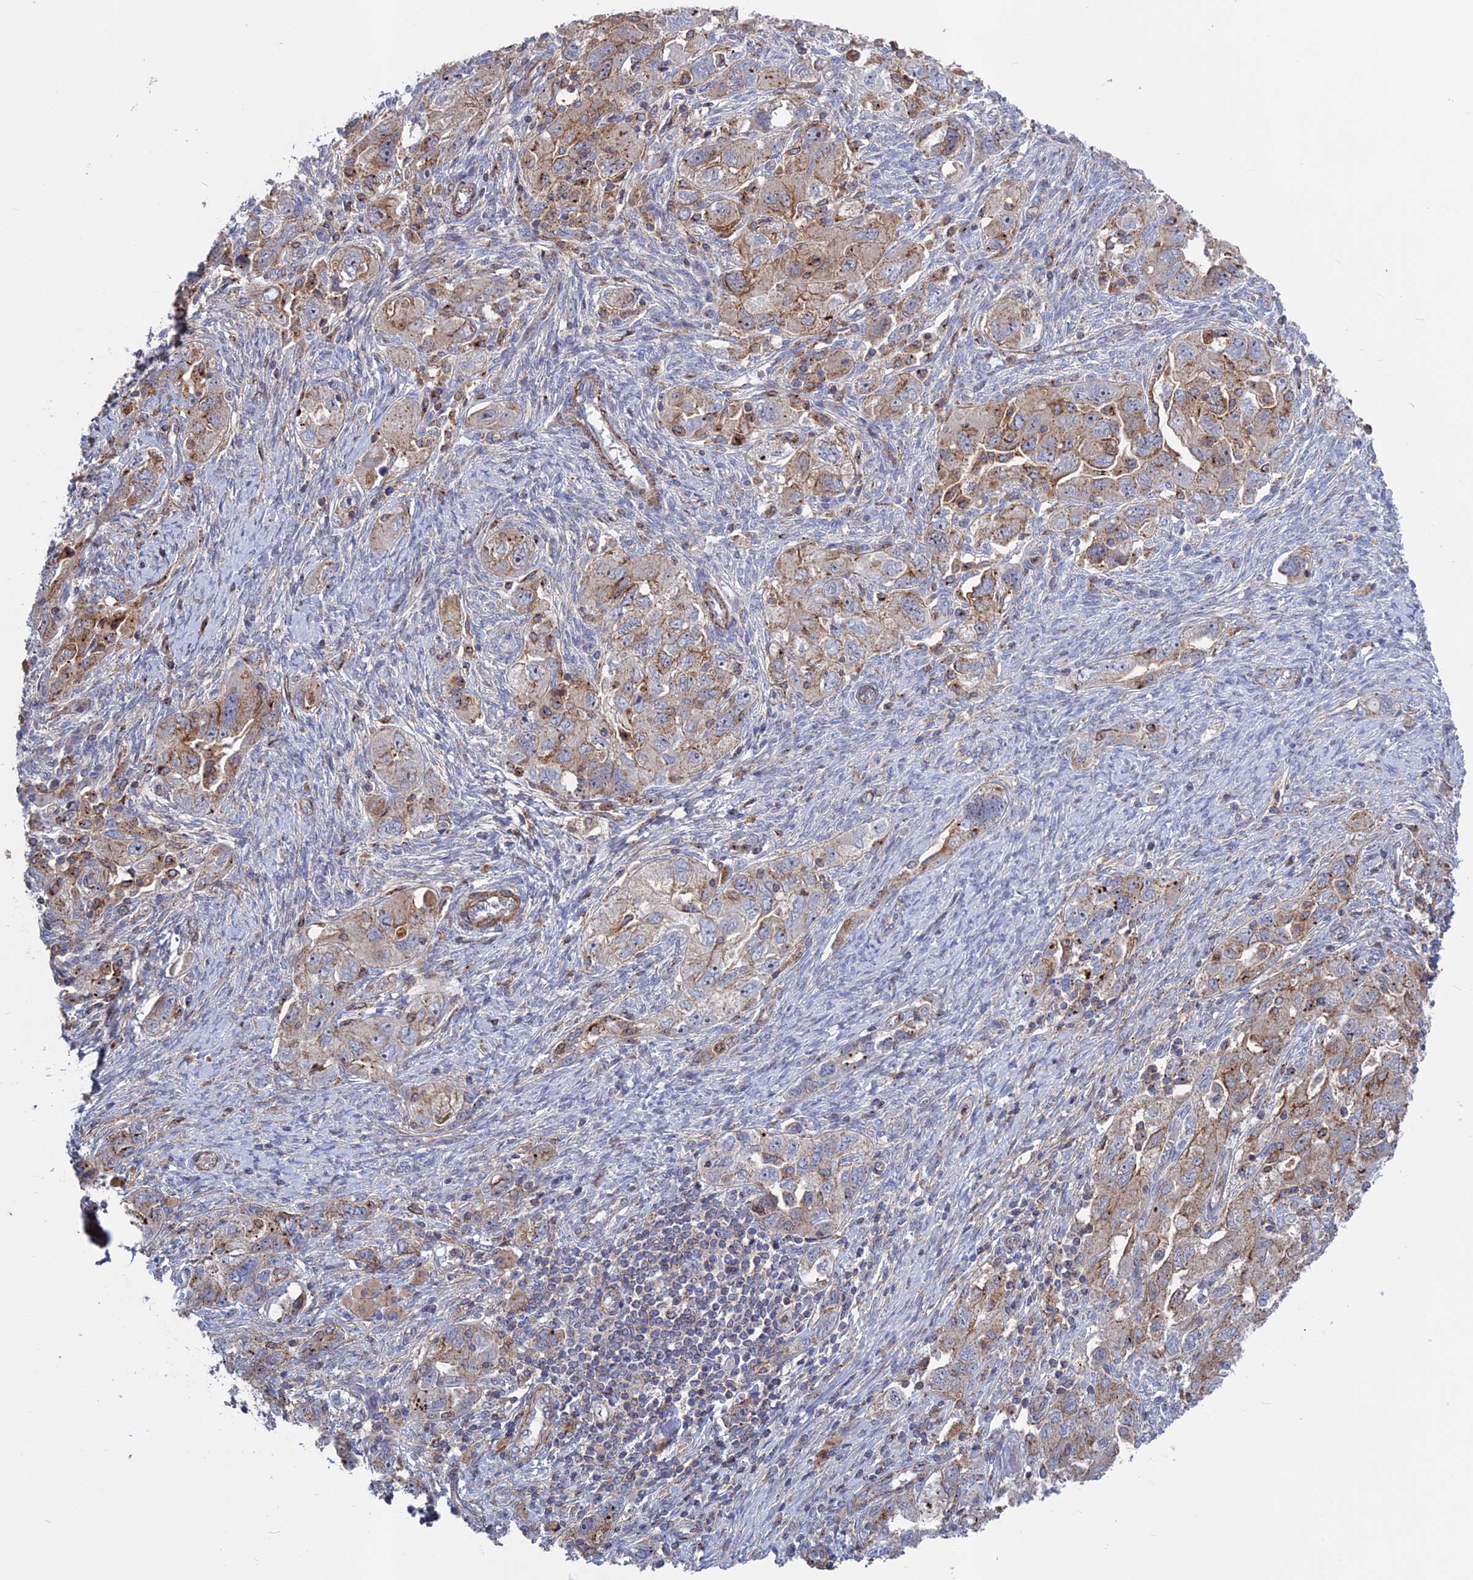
{"staining": {"intensity": "weak", "quantity": "25%-75%", "location": "cytoplasmic/membranous"}, "tissue": "ovarian cancer", "cell_type": "Tumor cells", "image_type": "cancer", "snomed": [{"axis": "morphology", "description": "Carcinoma, NOS"}, {"axis": "morphology", "description": "Cystadenocarcinoma, serous, NOS"}, {"axis": "topography", "description": "Ovary"}], "caption": "Carcinoma (ovarian) stained for a protein shows weak cytoplasmic/membranous positivity in tumor cells.", "gene": "LYPD5", "patient": {"sex": "female", "age": 69}}